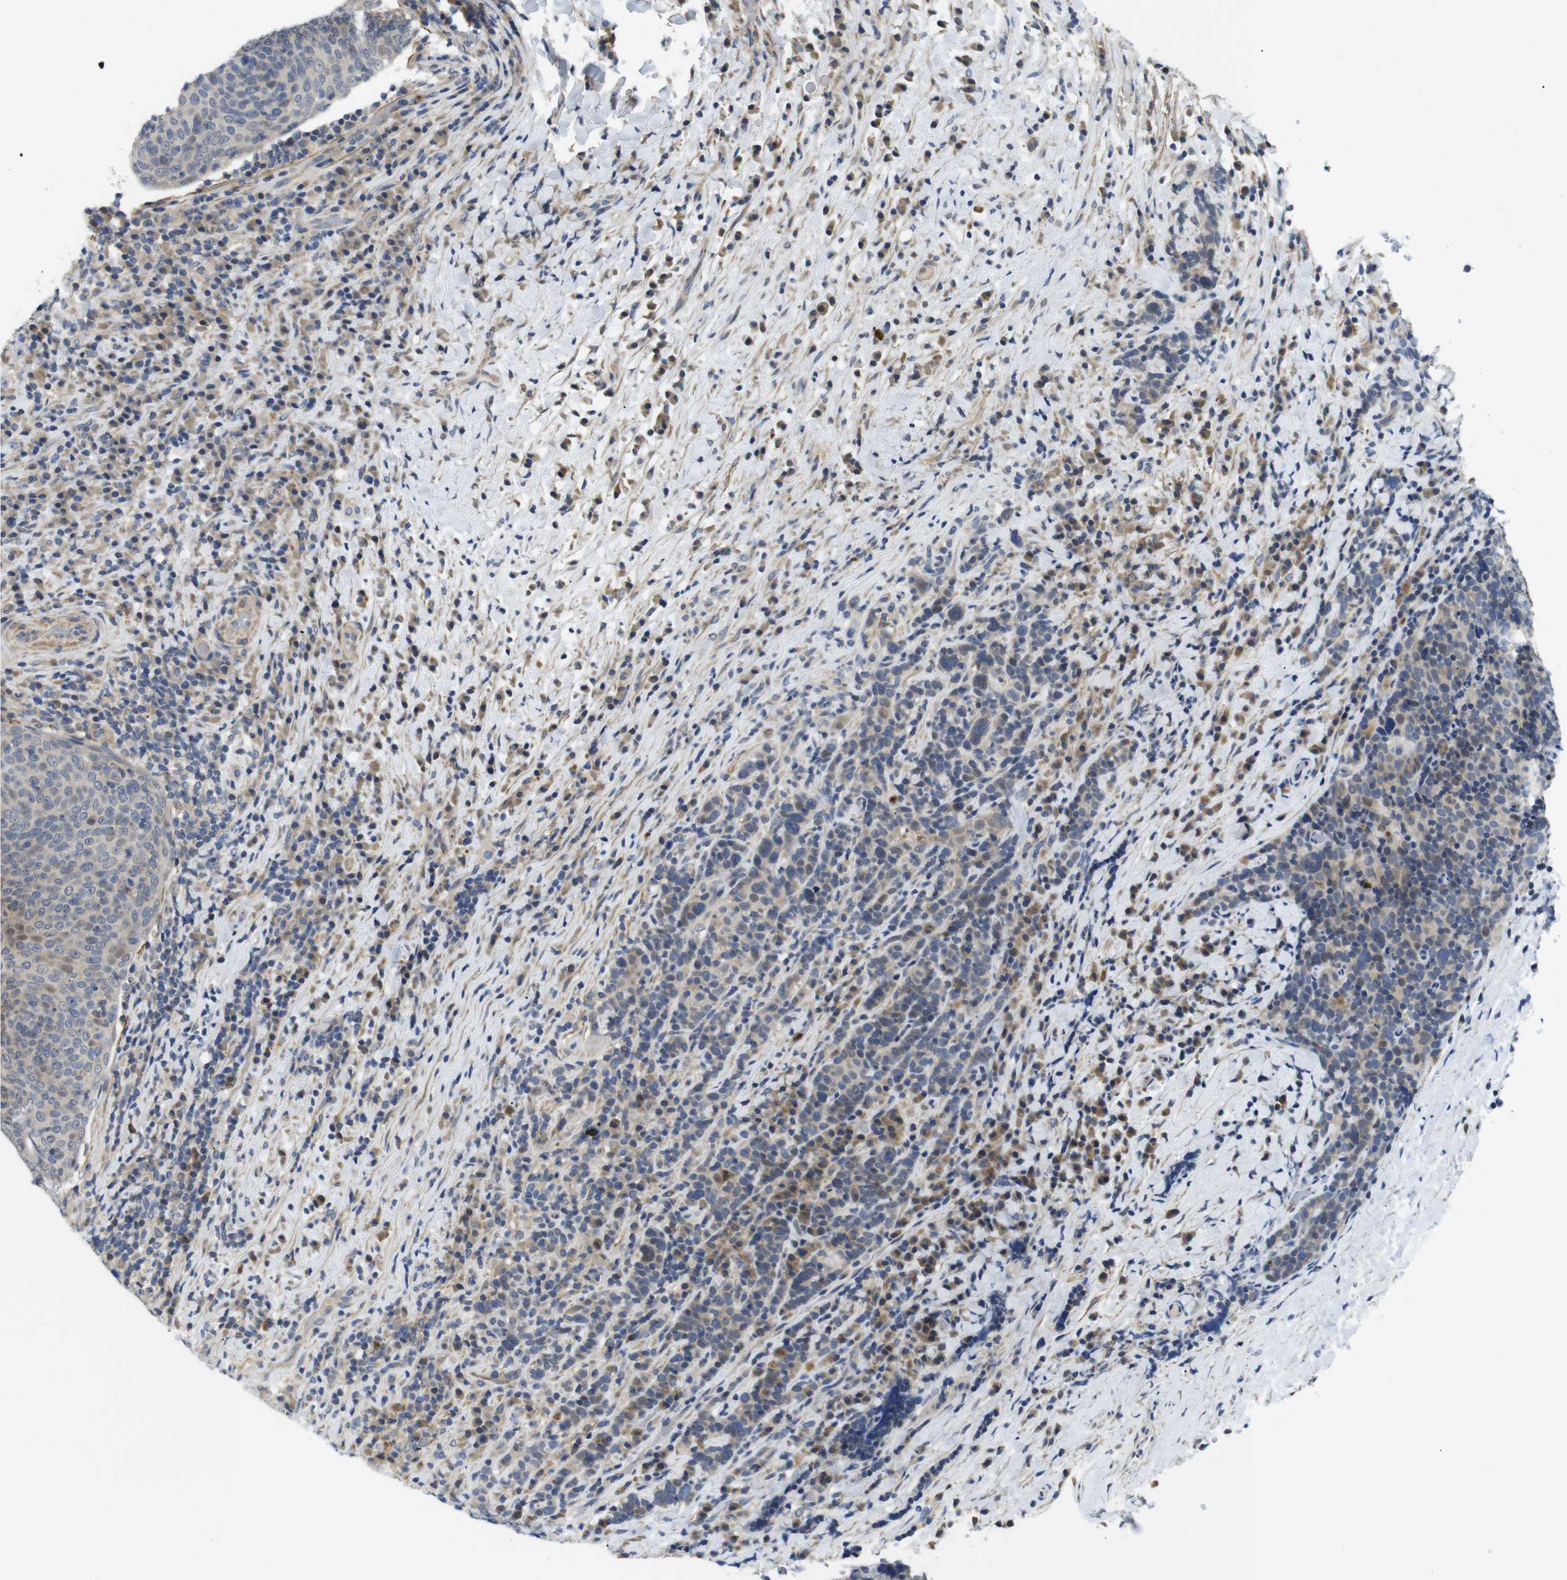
{"staining": {"intensity": "moderate", "quantity": "<25%", "location": "cytoplasmic/membranous,nuclear"}, "tissue": "head and neck cancer", "cell_type": "Tumor cells", "image_type": "cancer", "snomed": [{"axis": "morphology", "description": "Squamous cell carcinoma, NOS"}, {"axis": "morphology", "description": "Squamous cell carcinoma, metastatic, NOS"}, {"axis": "topography", "description": "Lymph node"}, {"axis": "topography", "description": "Head-Neck"}], "caption": "This micrograph shows head and neck cancer stained with immunohistochemistry (IHC) to label a protein in brown. The cytoplasmic/membranous and nuclear of tumor cells show moderate positivity for the protein. Nuclei are counter-stained blue.", "gene": "FNTA", "patient": {"sex": "male", "age": 62}}